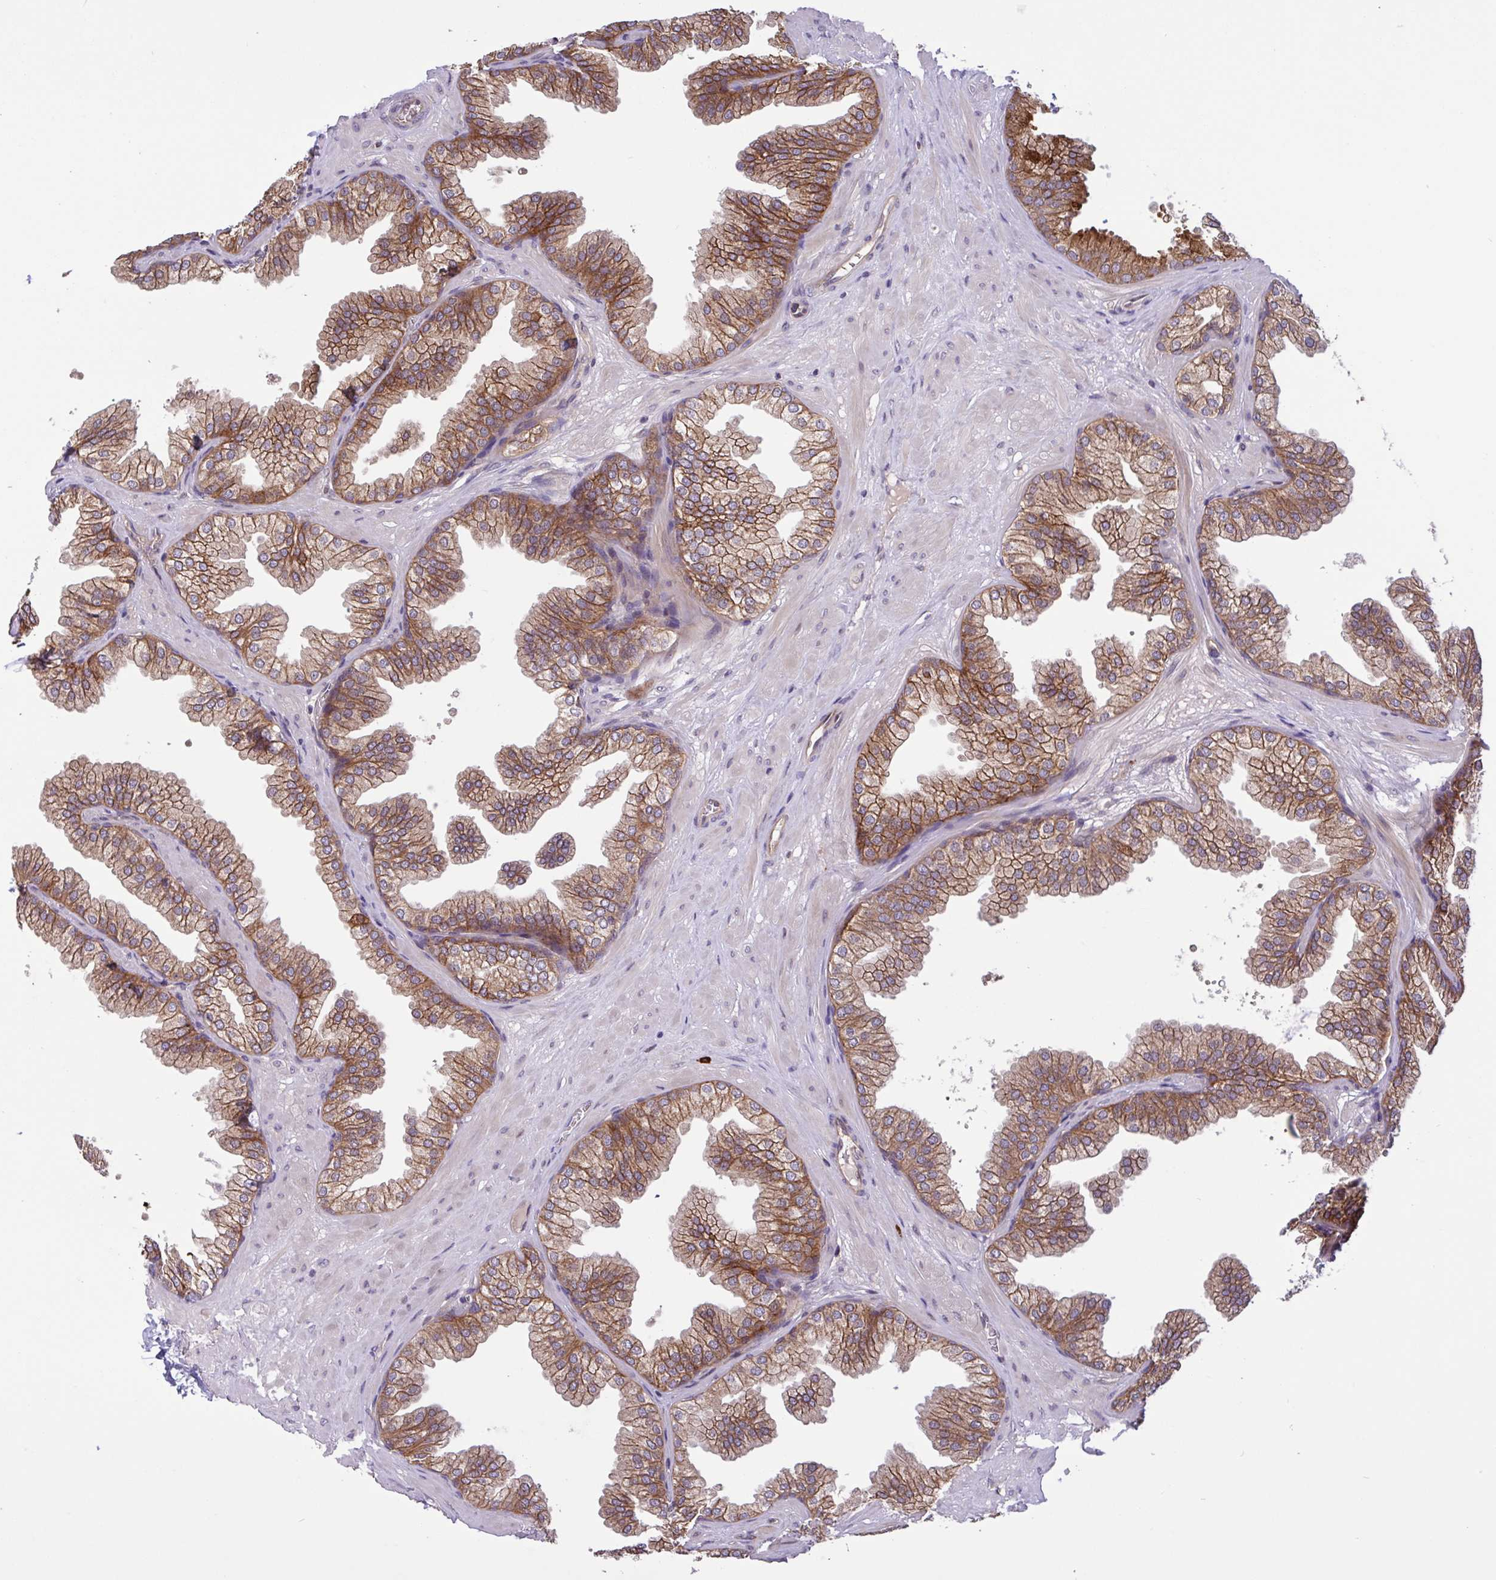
{"staining": {"intensity": "moderate", "quantity": ">75%", "location": "cytoplasmic/membranous"}, "tissue": "prostate", "cell_type": "Glandular cells", "image_type": "normal", "snomed": [{"axis": "morphology", "description": "Normal tissue, NOS"}, {"axis": "topography", "description": "Prostate"}], "caption": "Immunohistochemical staining of benign prostate displays >75% levels of moderate cytoplasmic/membranous protein expression in approximately >75% of glandular cells. (DAB (3,3'-diaminobenzidine) = brown stain, brightfield microscopy at high magnification).", "gene": "INTS10", "patient": {"sex": "male", "age": 37}}